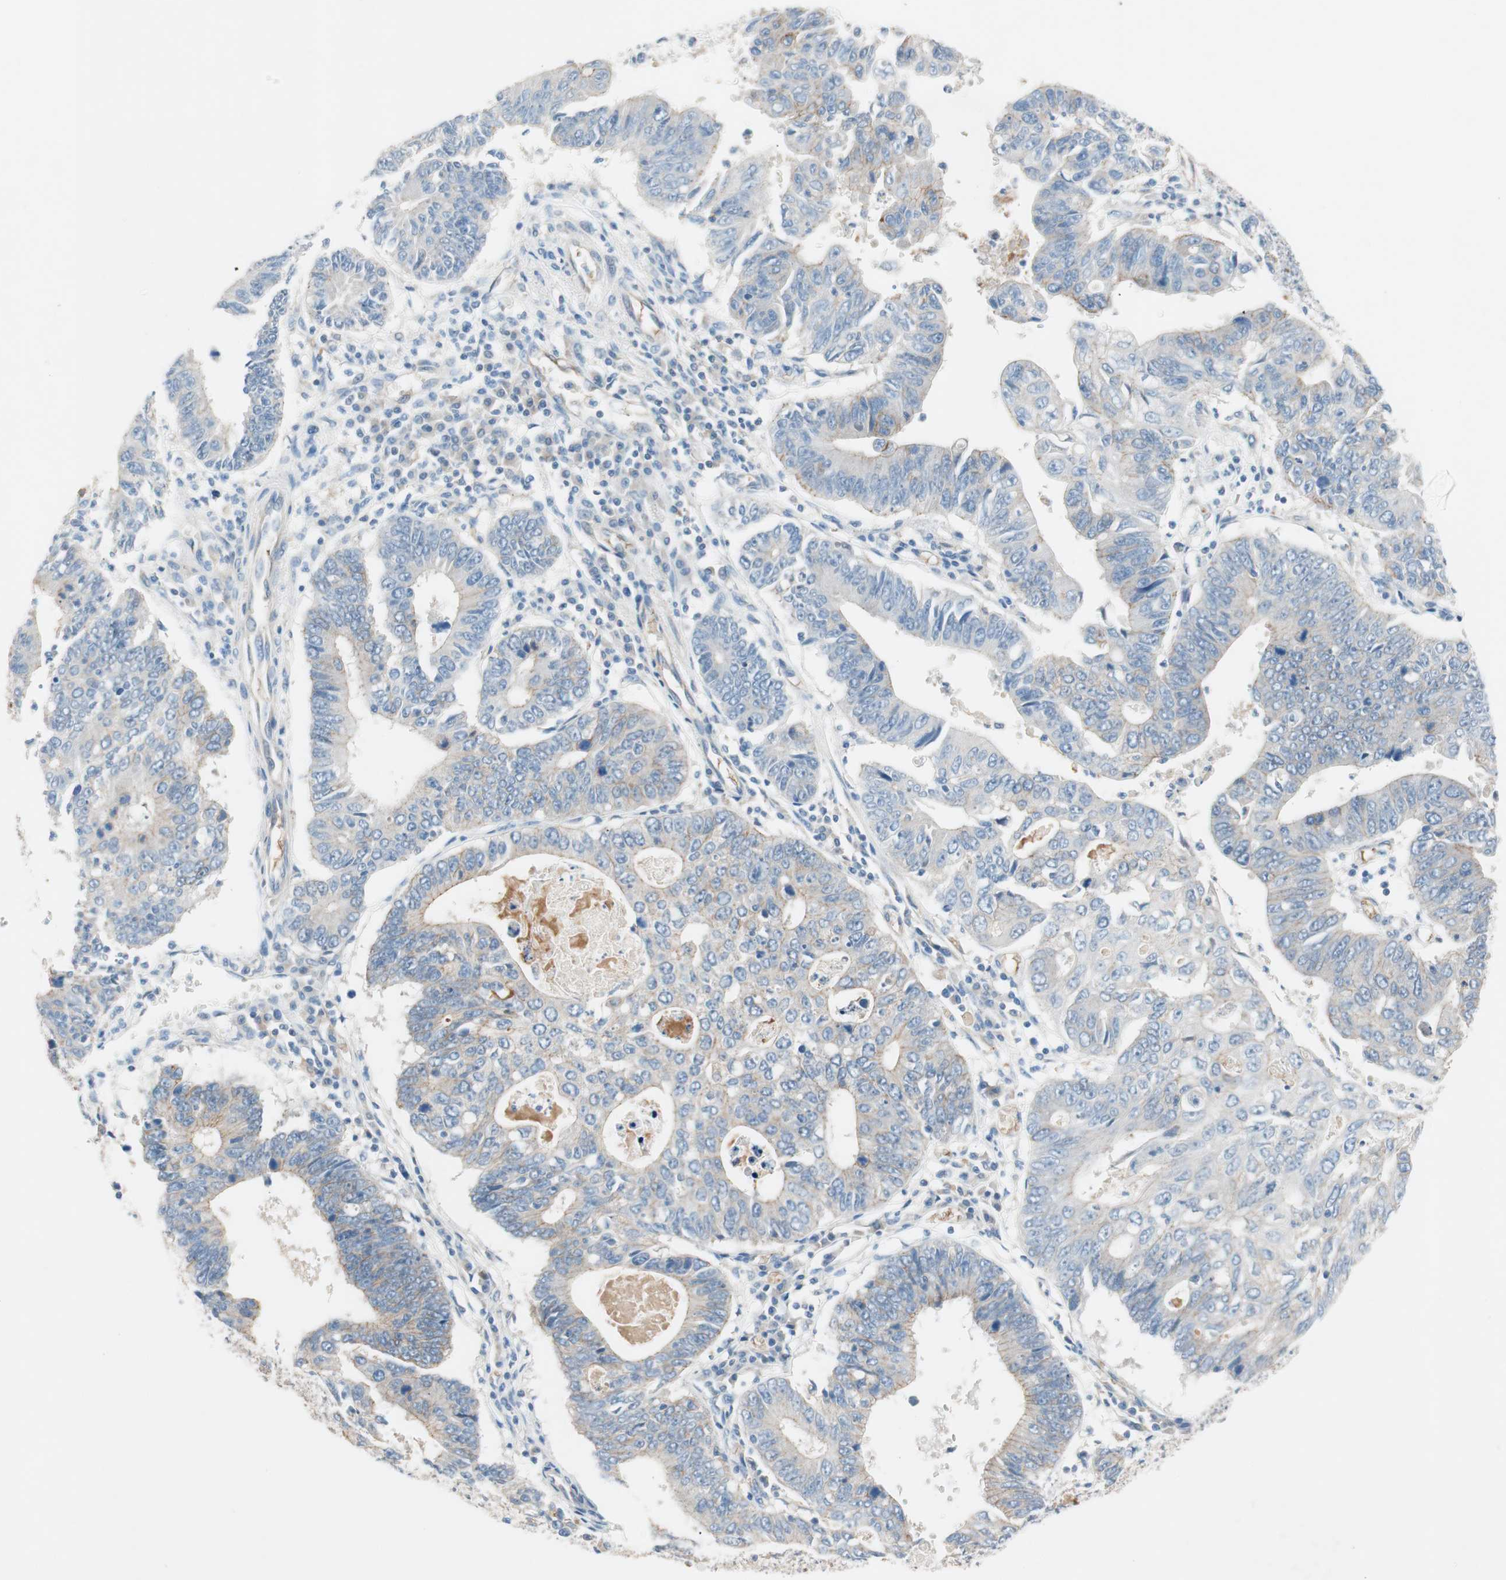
{"staining": {"intensity": "negative", "quantity": "none", "location": "none"}, "tissue": "stomach cancer", "cell_type": "Tumor cells", "image_type": "cancer", "snomed": [{"axis": "morphology", "description": "Adenocarcinoma, NOS"}, {"axis": "topography", "description": "Stomach"}], "caption": "Tumor cells are negative for protein expression in human stomach cancer.", "gene": "GLUL", "patient": {"sex": "male", "age": 59}}